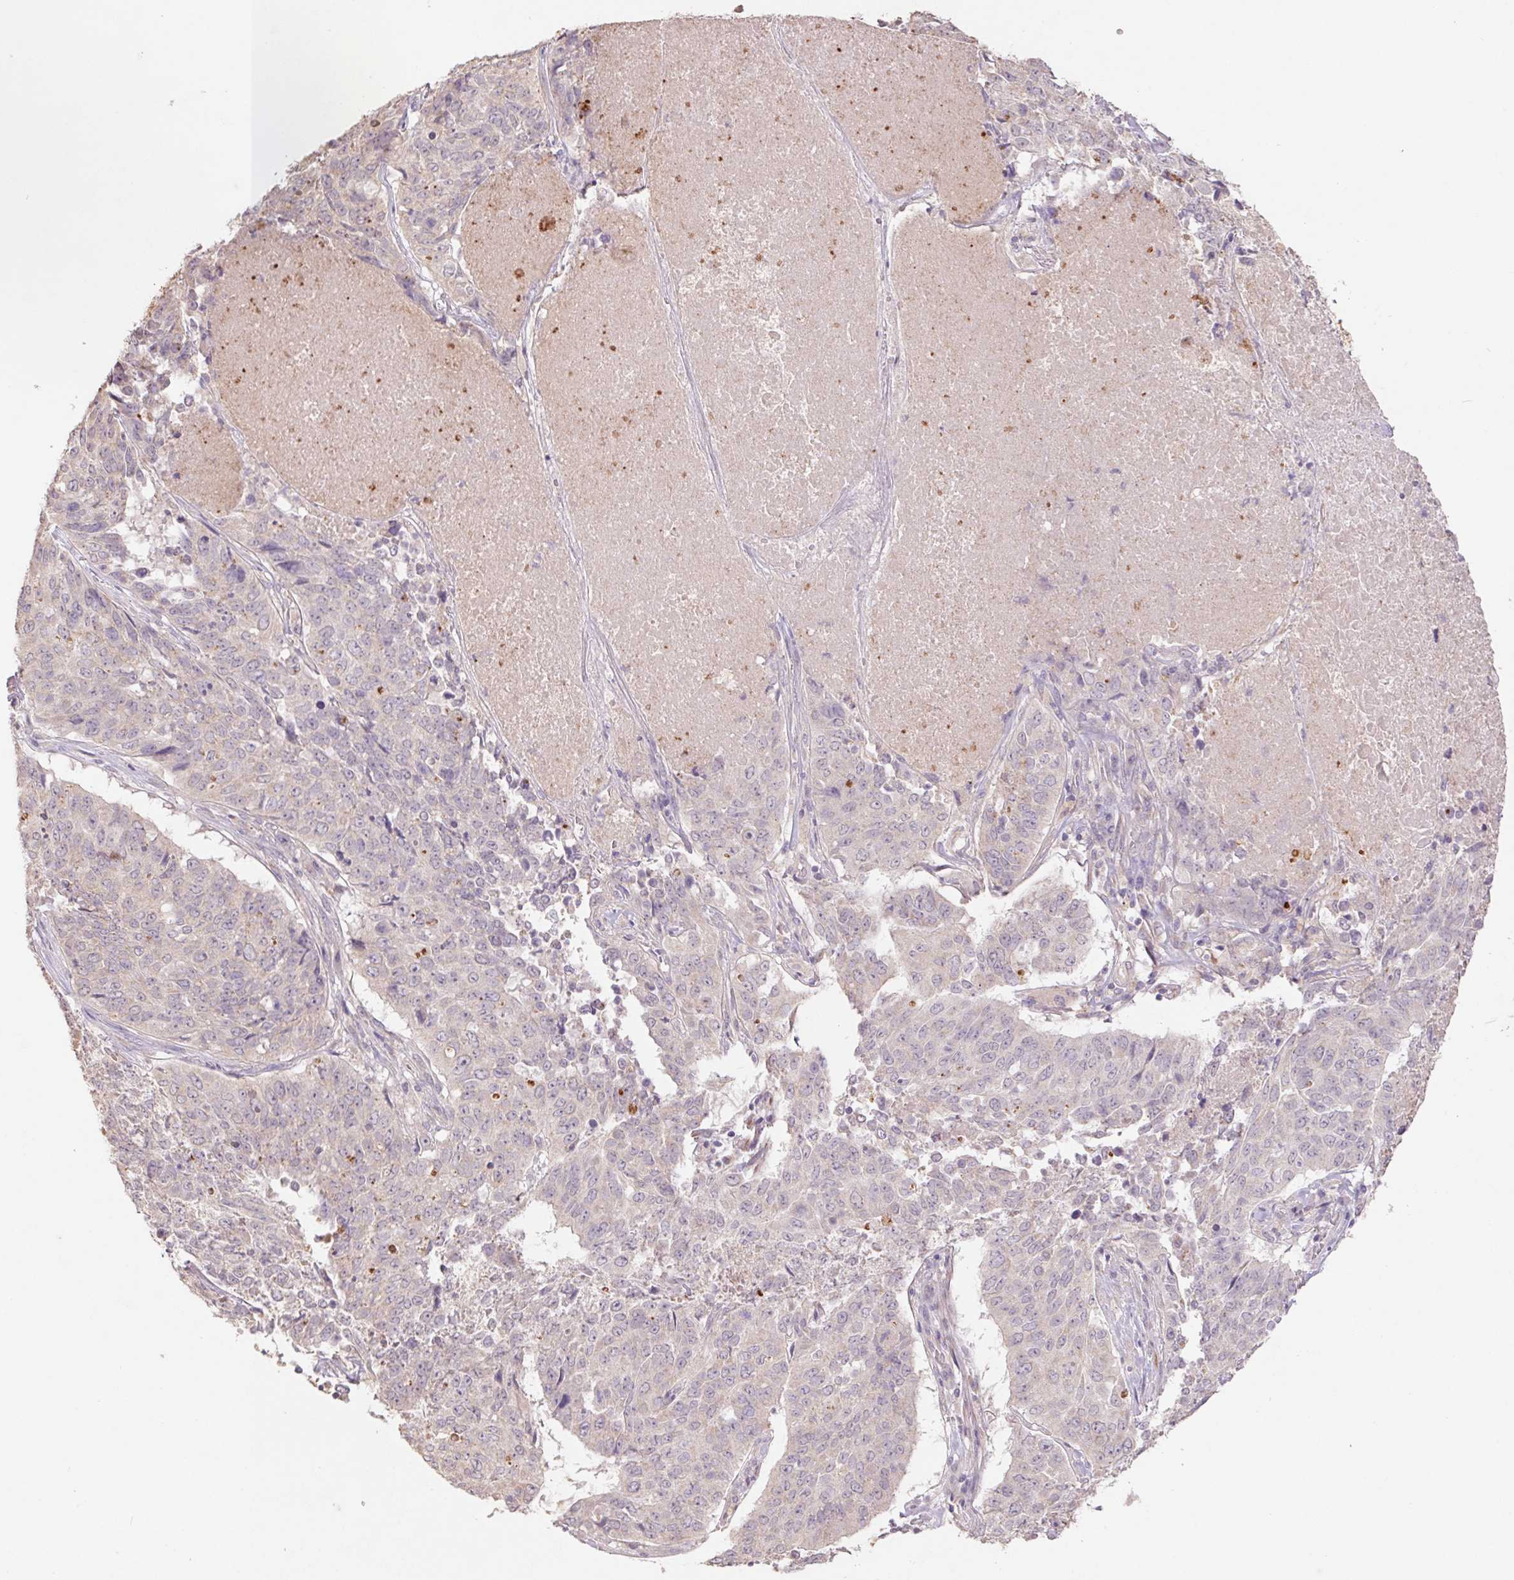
{"staining": {"intensity": "weak", "quantity": "<25%", "location": "cytoplasmic/membranous"}, "tissue": "lung cancer", "cell_type": "Tumor cells", "image_type": "cancer", "snomed": [{"axis": "morphology", "description": "Normal tissue, NOS"}, {"axis": "morphology", "description": "Squamous cell carcinoma, NOS"}, {"axis": "topography", "description": "Bronchus"}, {"axis": "topography", "description": "Lung"}], "caption": "Tumor cells are negative for protein expression in human lung cancer (squamous cell carcinoma).", "gene": "GRM2", "patient": {"sex": "male", "age": 64}}